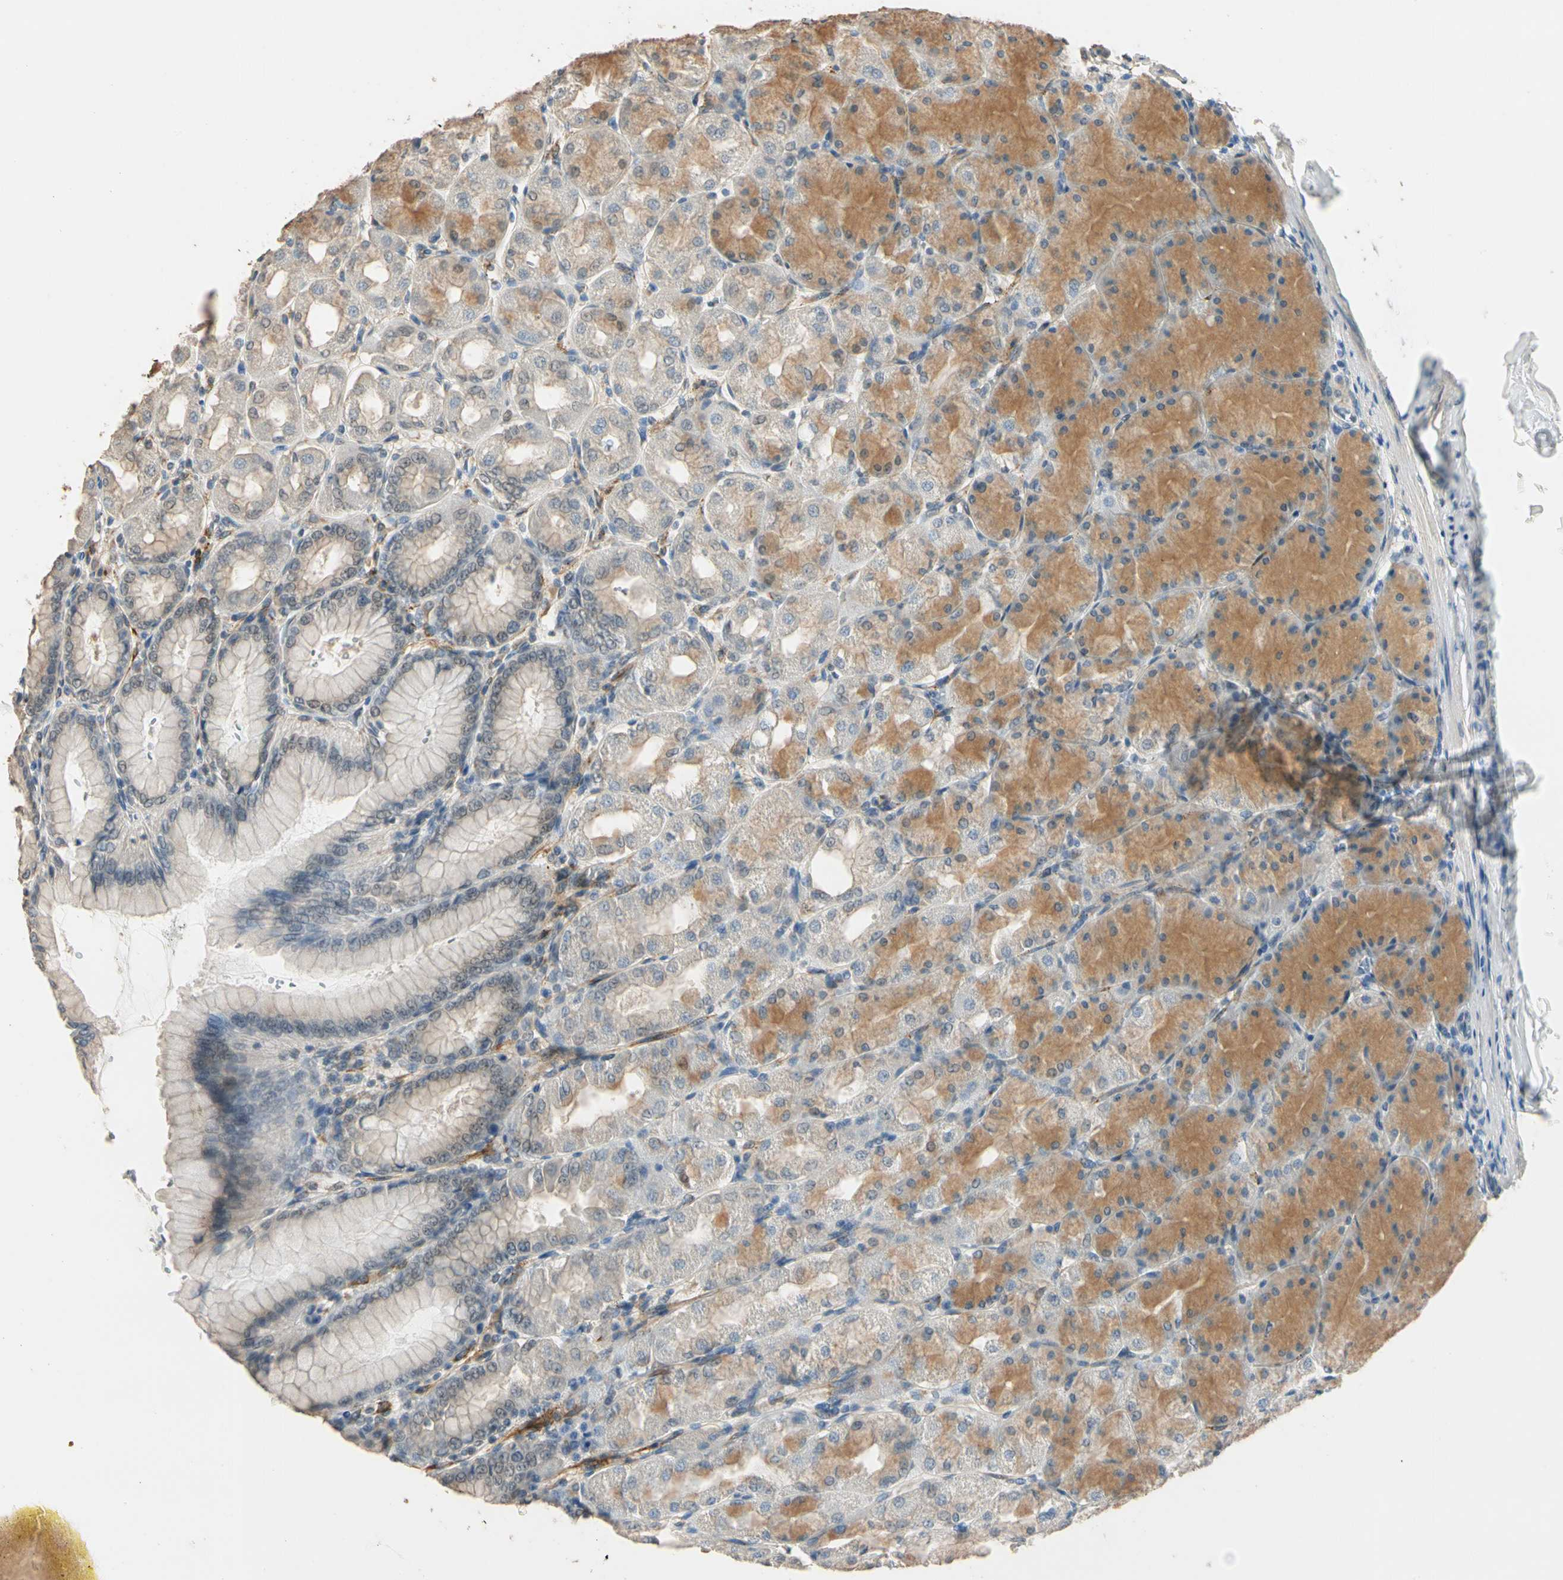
{"staining": {"intensity": "moderate", "quantity": "25%-75%", "location": "cytoplasmic/membranous"}, "tissue": "stomach", "cell_type": "Glandular cells", "image_type": "normal", "snomed": [{"axis": "morphology", "description": "Normal tissue, NOS"}, {"axis": "topography", "description": "Stomach, upper"}], "caption": "Glandular cells show medium levels of moderate cytoplasmic/membranous expression in about 25%-75% of cells in unremarkable stomach. (Stains: DAB in brown, nuclei in blue, Microscopy: brightfield microscopy at high magnification).", "gene": "TASOR", "patient": {"sex": "female", "age": 56}}